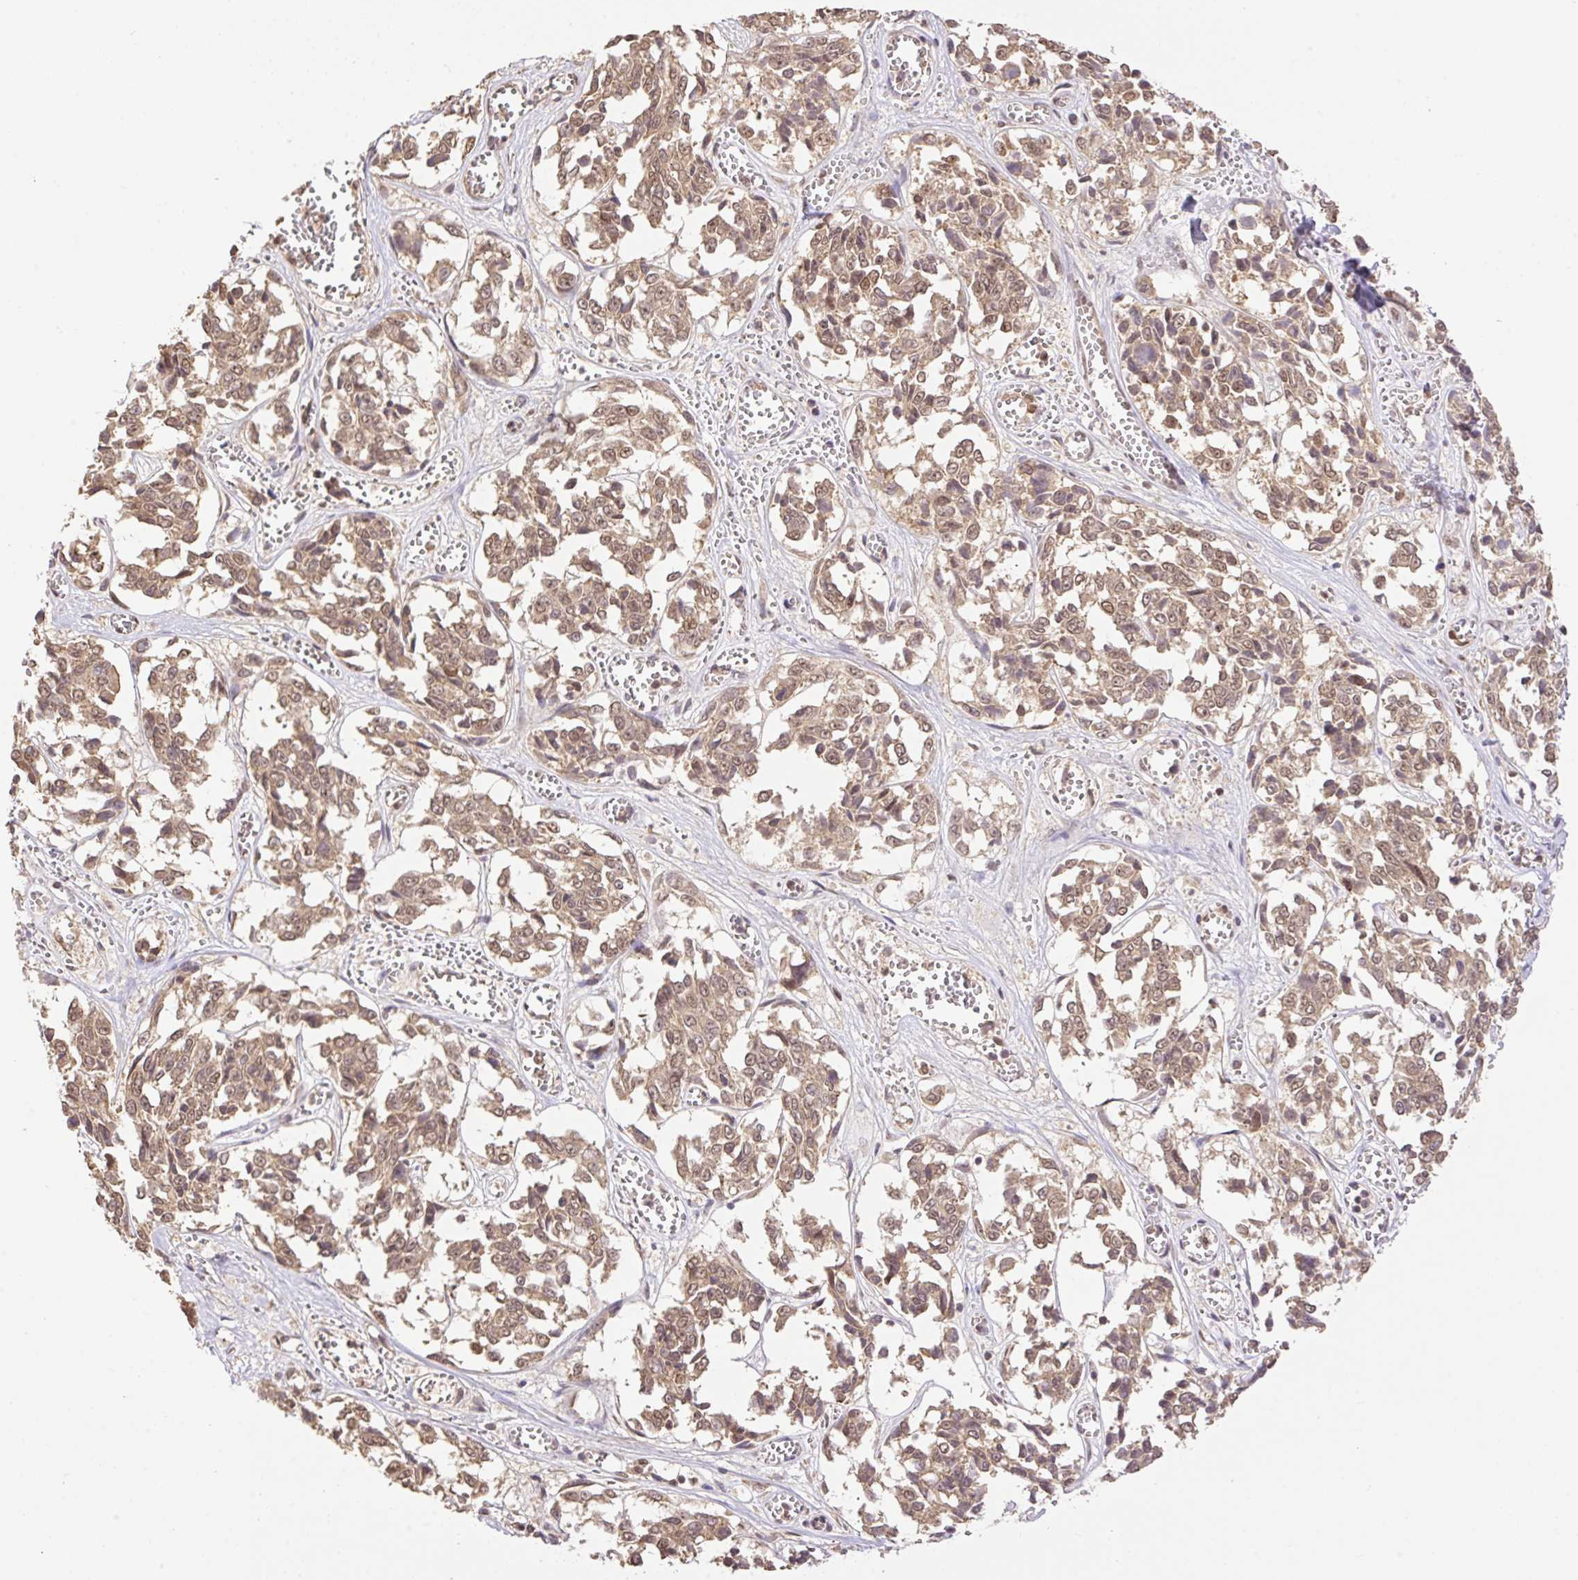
{"staining": {"intensity": "moderate", "quantity": ">75%", "location": "cytoplasmic/membranous,nuclear"}, "tissue": "melanoma", "cell_type": "Tumor cells", "image_type": "cancer", "snomed": [{"axis": "morphology", "description": "Malignant melanoma, NOS"}, {"axis": "topography", "description": "Skin"}], "caption": "Protein staining of malignant melanoma tissue displays moderate cytoplasmic/membranous and nuclear staining in about >75% of tumor cells. The protein is shown in brown color, while the nuclei are stained blue.", "gene": "VPS25", "patient": {"sex": "female", "age": 64}}